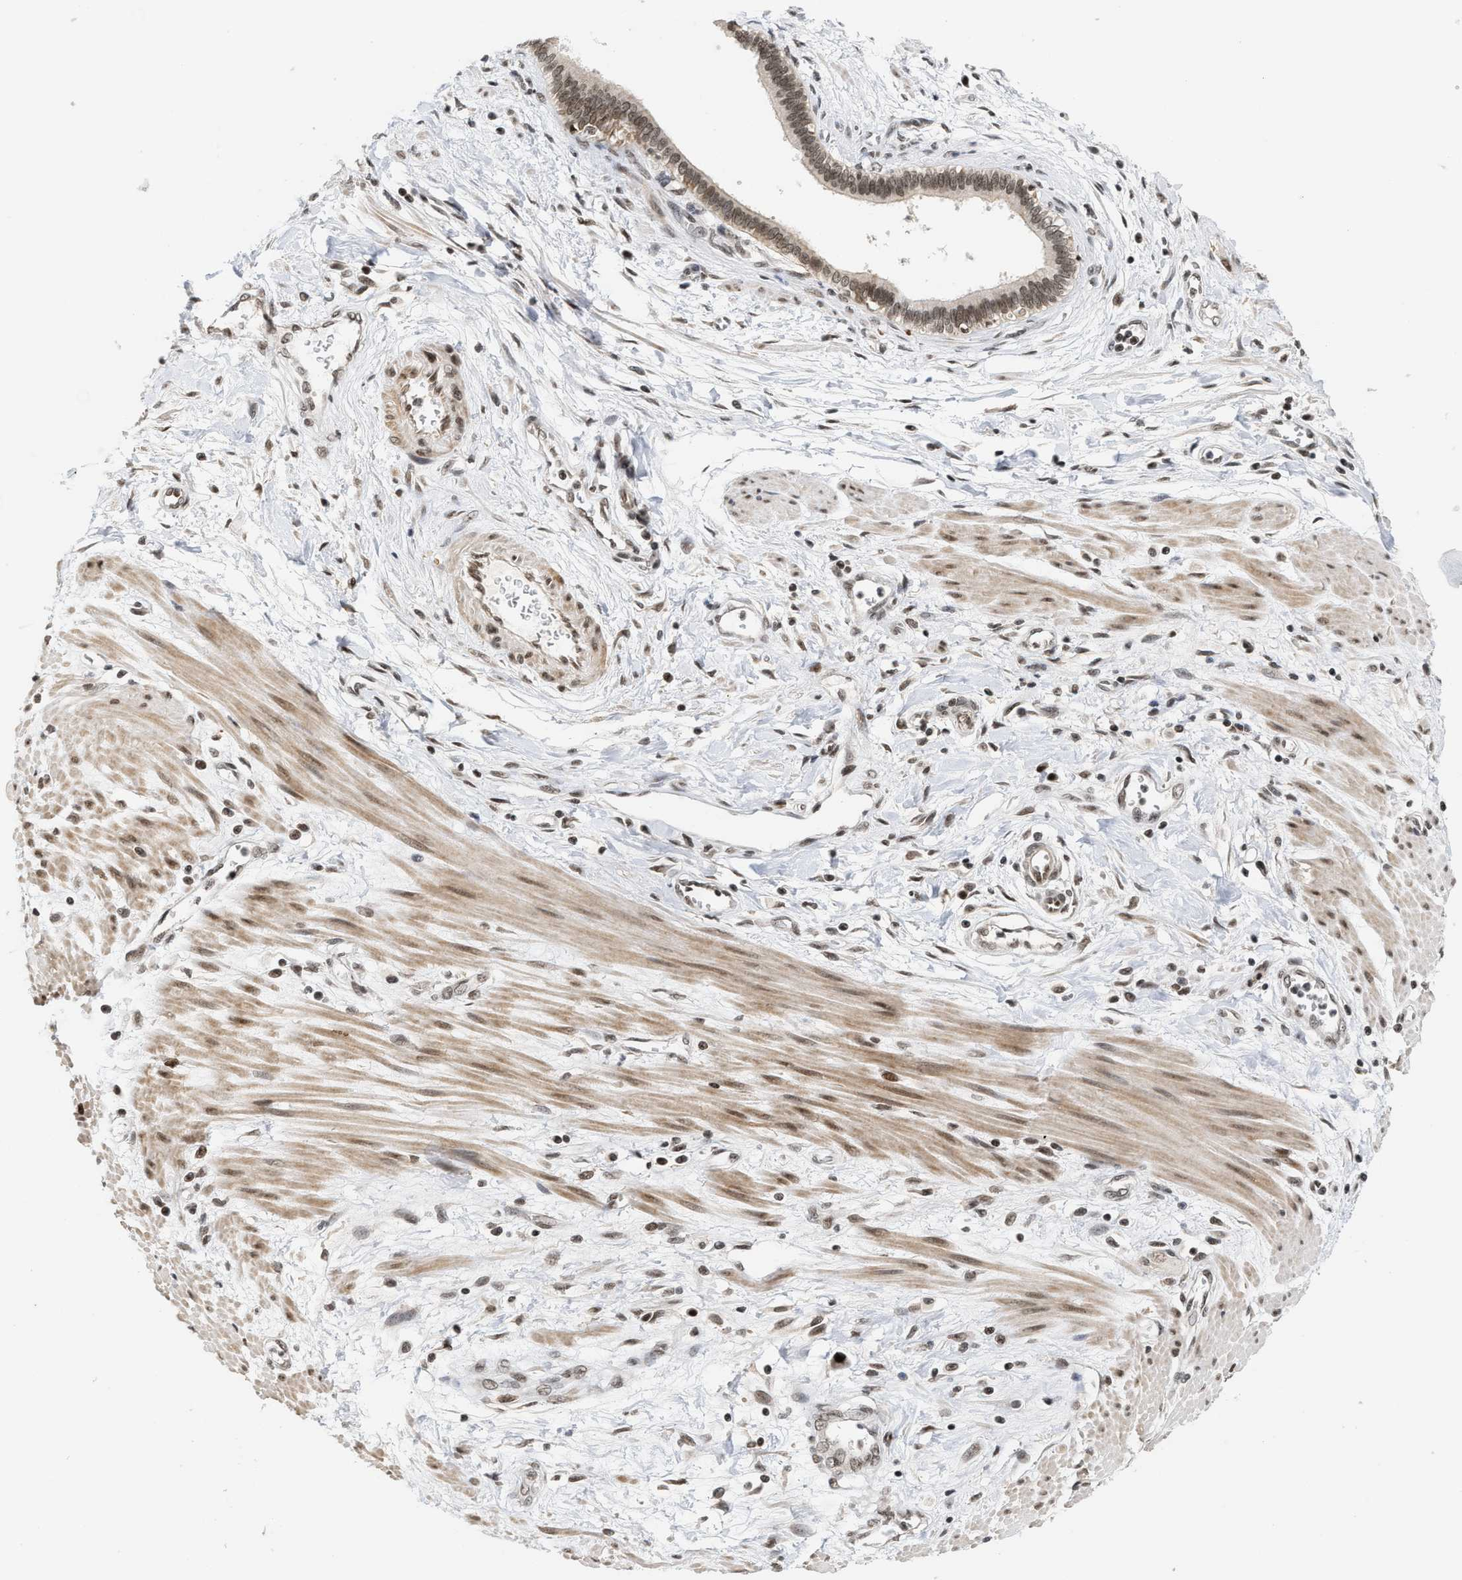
{"staining": {"intensity": "moderate", "quantity": ">75%", "location": "nuclear"}, "tissue": "pancreatic cancer", "cell_type": "Tumor cells", "image_type": "cancer", "snomed": [{"axis": "morphology", "description": "Normal tissue, NOS"}, {"axis": "topography", "description": "Lymph node"}], "caption": "The photomicrograph shows immunohistochemical staining of pancreatic cancer. There is moderate nuclear expression is identified in approximately >75% of tumor cells.", "gene": "ANKRD6", "patient": {"sex": "male", "age": 50}}